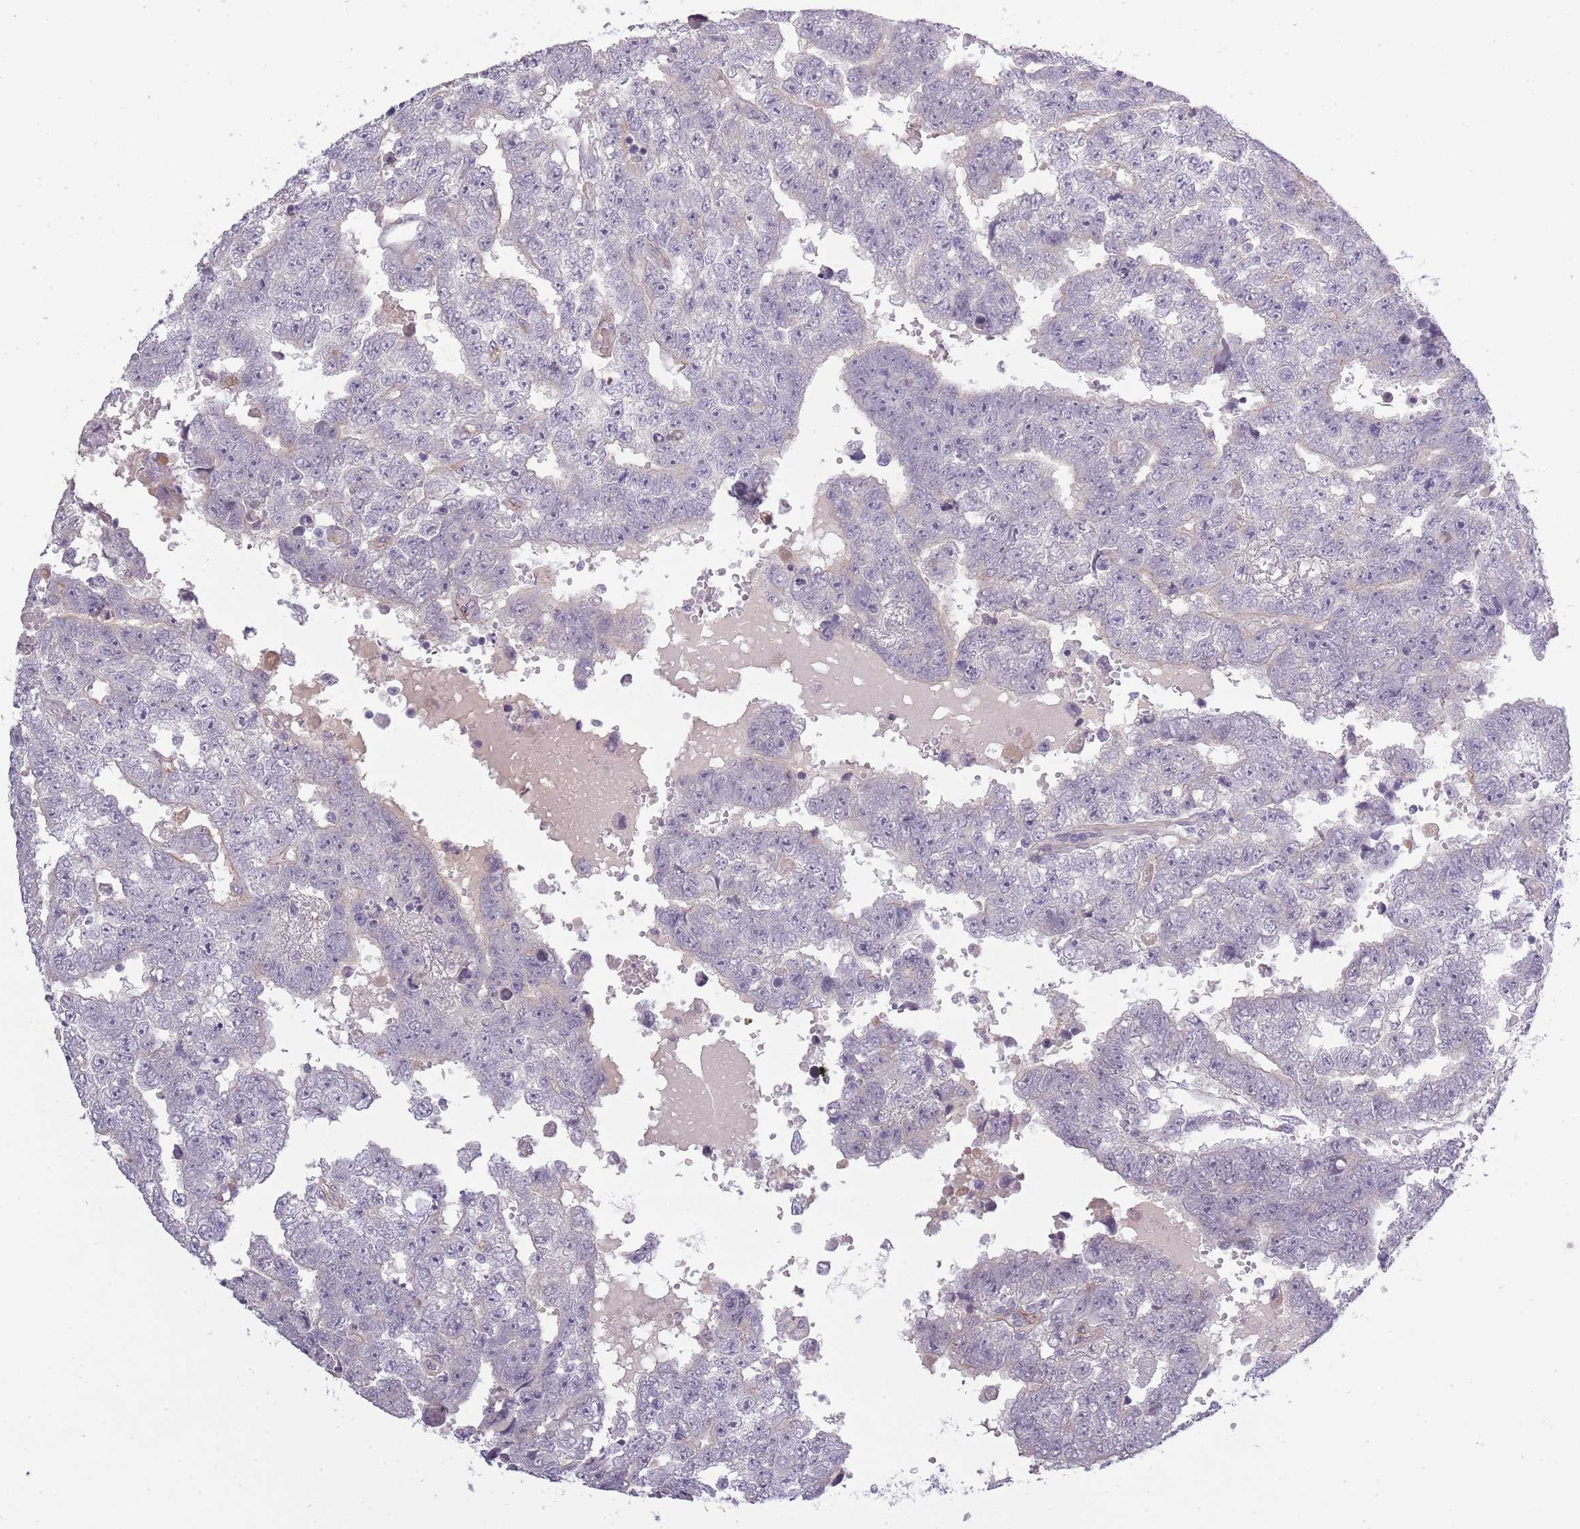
{"staining": {"intensity": "negative", "quantity": "none", "location": "none"}, "tissue": "testis cancer", "cell_type": "Tumor cells", "image_type": "cancer", "snomed": [{"axis": "morphology", "description": "Carcinoma, Embryonal, NOS"}, {"axis": "topography", "description": "Testis"}], "caption": "Tumor cells are negative for brown protein staining in testis cancer (embryonal carcinoma). (IHC, brightfield microscopy, high magnification).", "gene": "SLC8A2", "patient": {"sex": "male", "age": 25}}